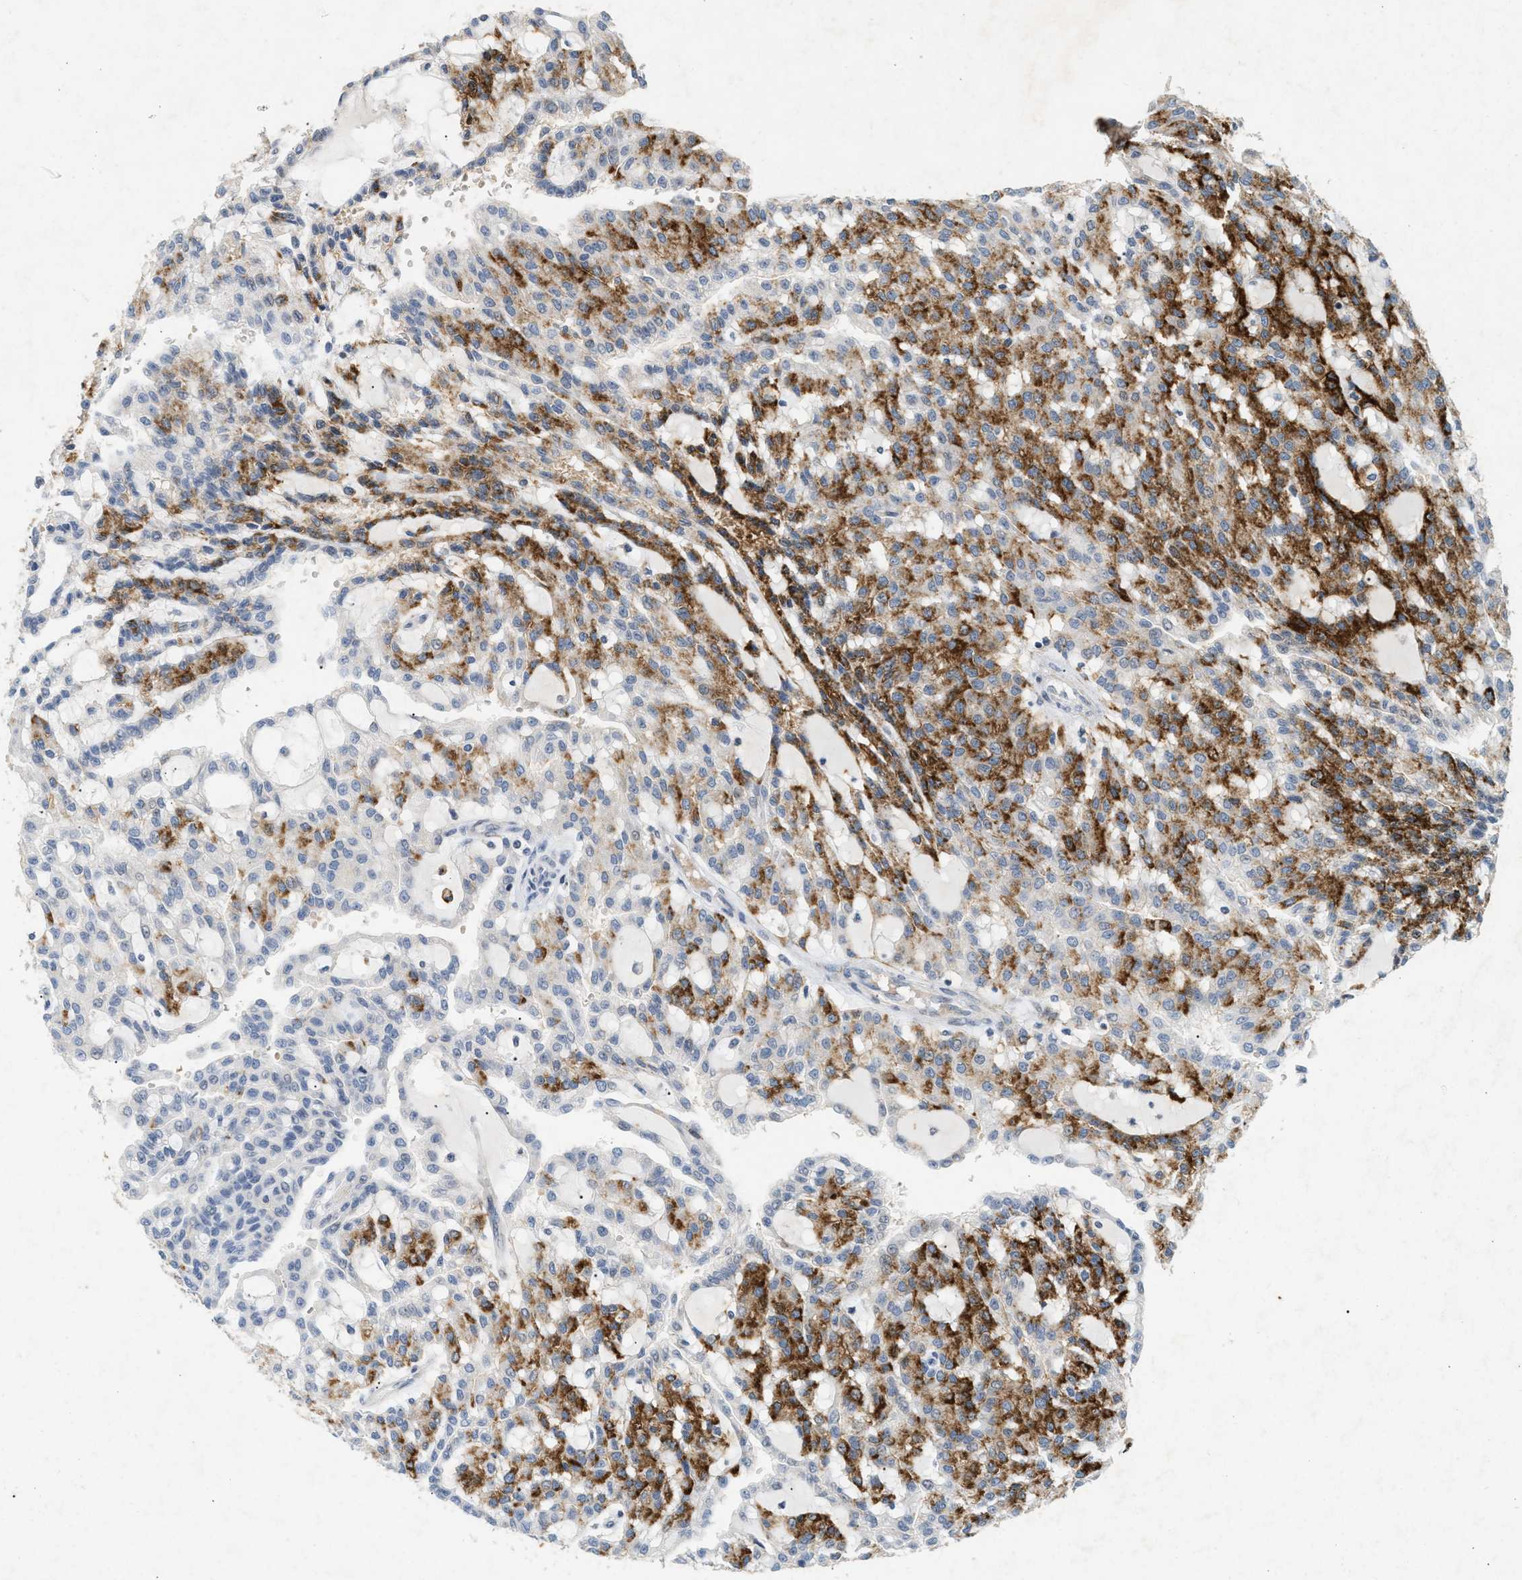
{"staining": {"intensity": "strong", "quantity": ">75%", "location": "cytoplasmic/membranous"}, "tissue": "renal cancer", "cell_type": "Tumor cells", "image_type": "cancer", "snomed": [{"axis": "morphology", "description": "Adenocarcinoma, NOS"}, {"axis": "topography", "description": "Kidney"}], "caption": "Strong cytoplasmic/membranous staining for a protein is identified in about >75% of tumor cells of renal adenocarcinoma using immunohistochemistry (IHC).", "gene": "ZPR1", "patient": {"sex": "male", "age": 63}}